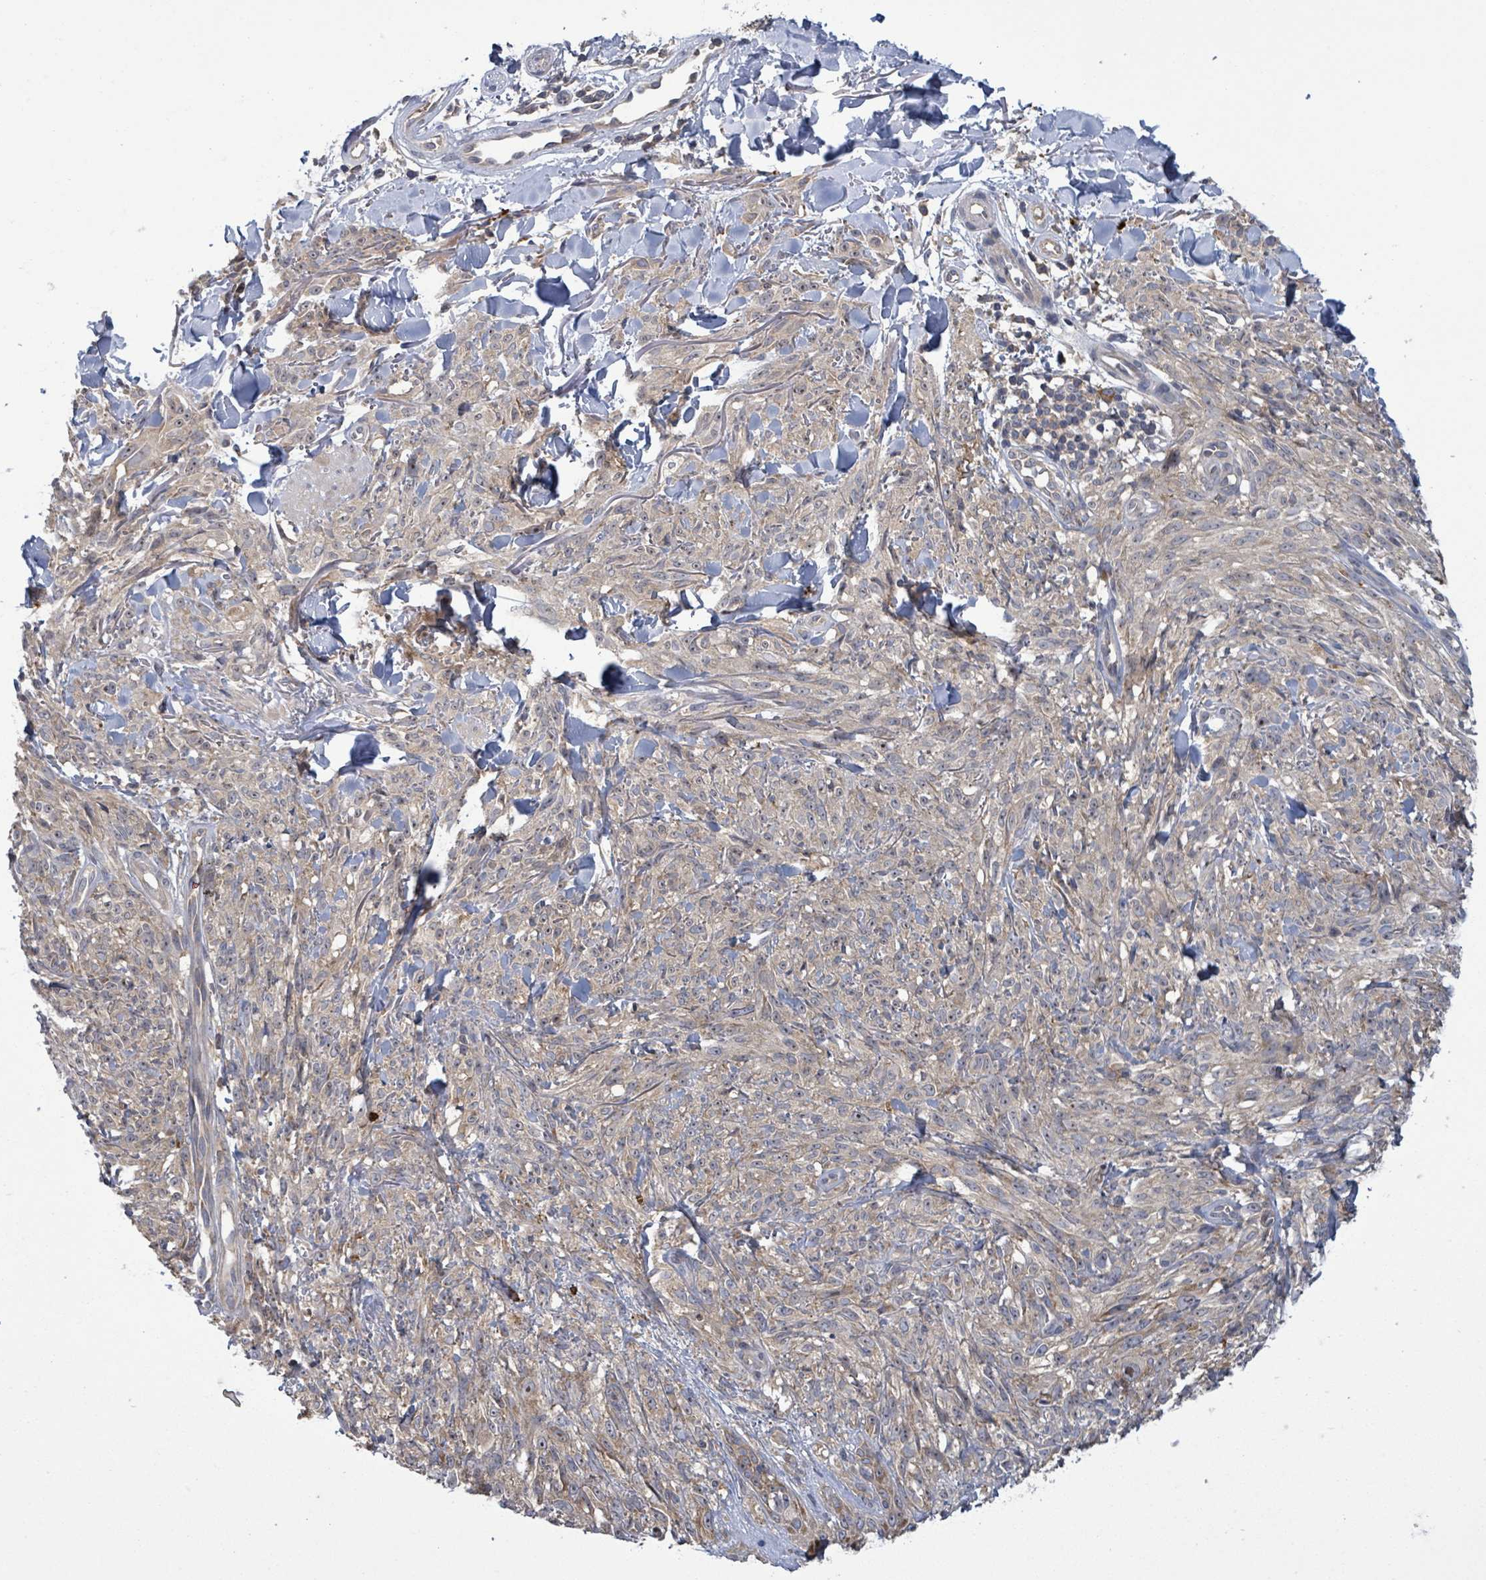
{"staining": {"intensity": "weak", "quantity": "<25%", "location": "cytoplasmic/membranous"}, "tissue": "melanoma", "cell_type": "Tumor cells", "image_type": "cancer", "snomed": [{"axis": "morphology", "description": "Malignant melanoma, NOS"}, {"axis": "topography", "description": "Skin of forearm"}], "caption": "Malignant melanoma was stained to show a protein in brown. There is no significant positivity in tumor cells.", "gene": "SERPINE3", "patient": {"sex": "female", "age": 65}}